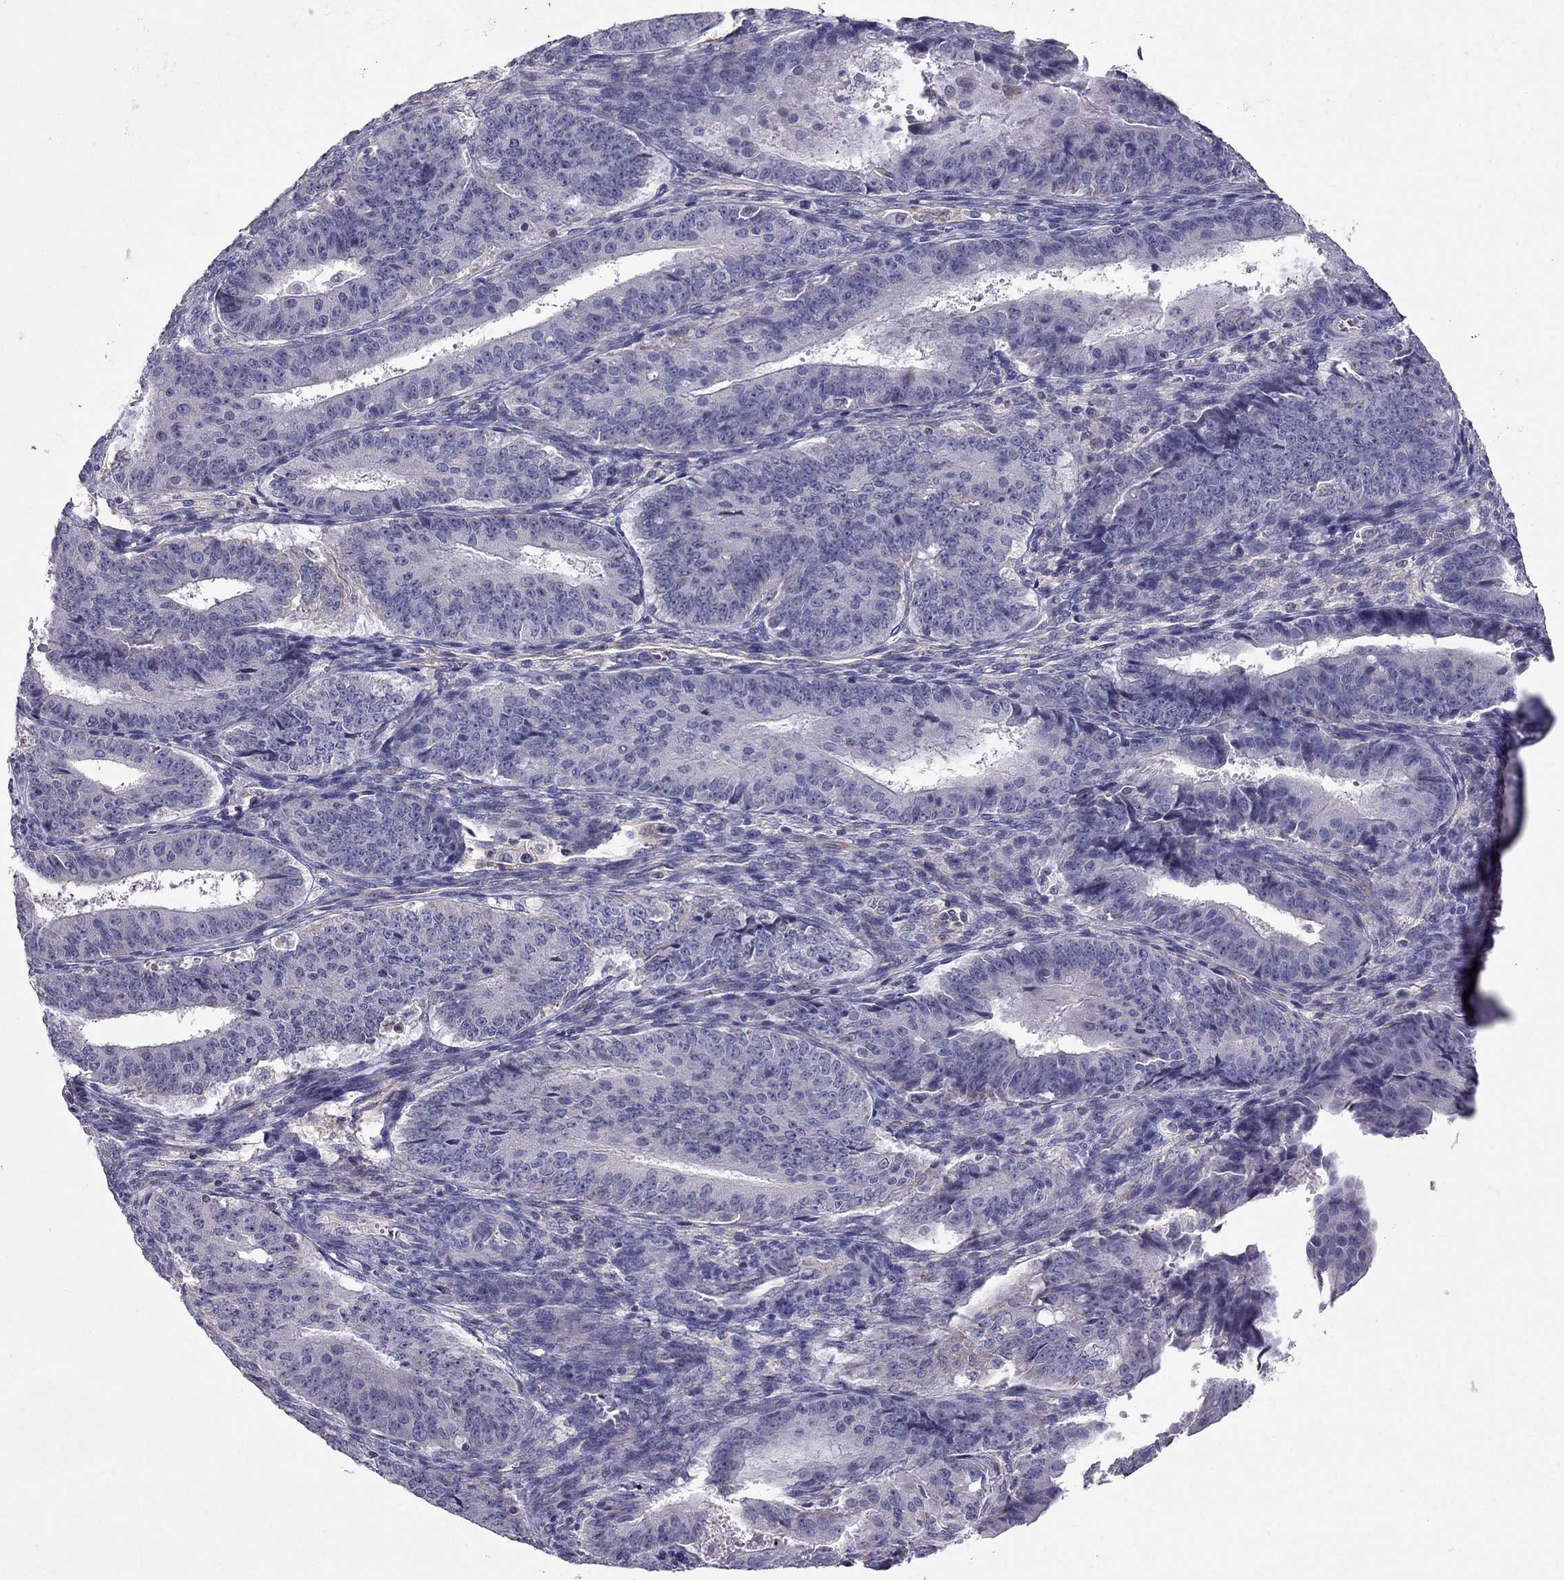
{"staining": {"intensity": "negative", "quantity": "none", "location": "none"}, "tissue": "ovarian cancer", "cell_type": "Tumor cells", "image_type": "cancer", "snomed": [{"axis": "morphology", "description": "Carcinoma, endometroid"}, {"axis": "topography", "description": "Ovary"}], "caption": "Tumor cells are negative for brown protein staining in endometroid carcinoma (ovarian).", "gene": "SYT5", "patient": {"sex": "female", "age": 42}}